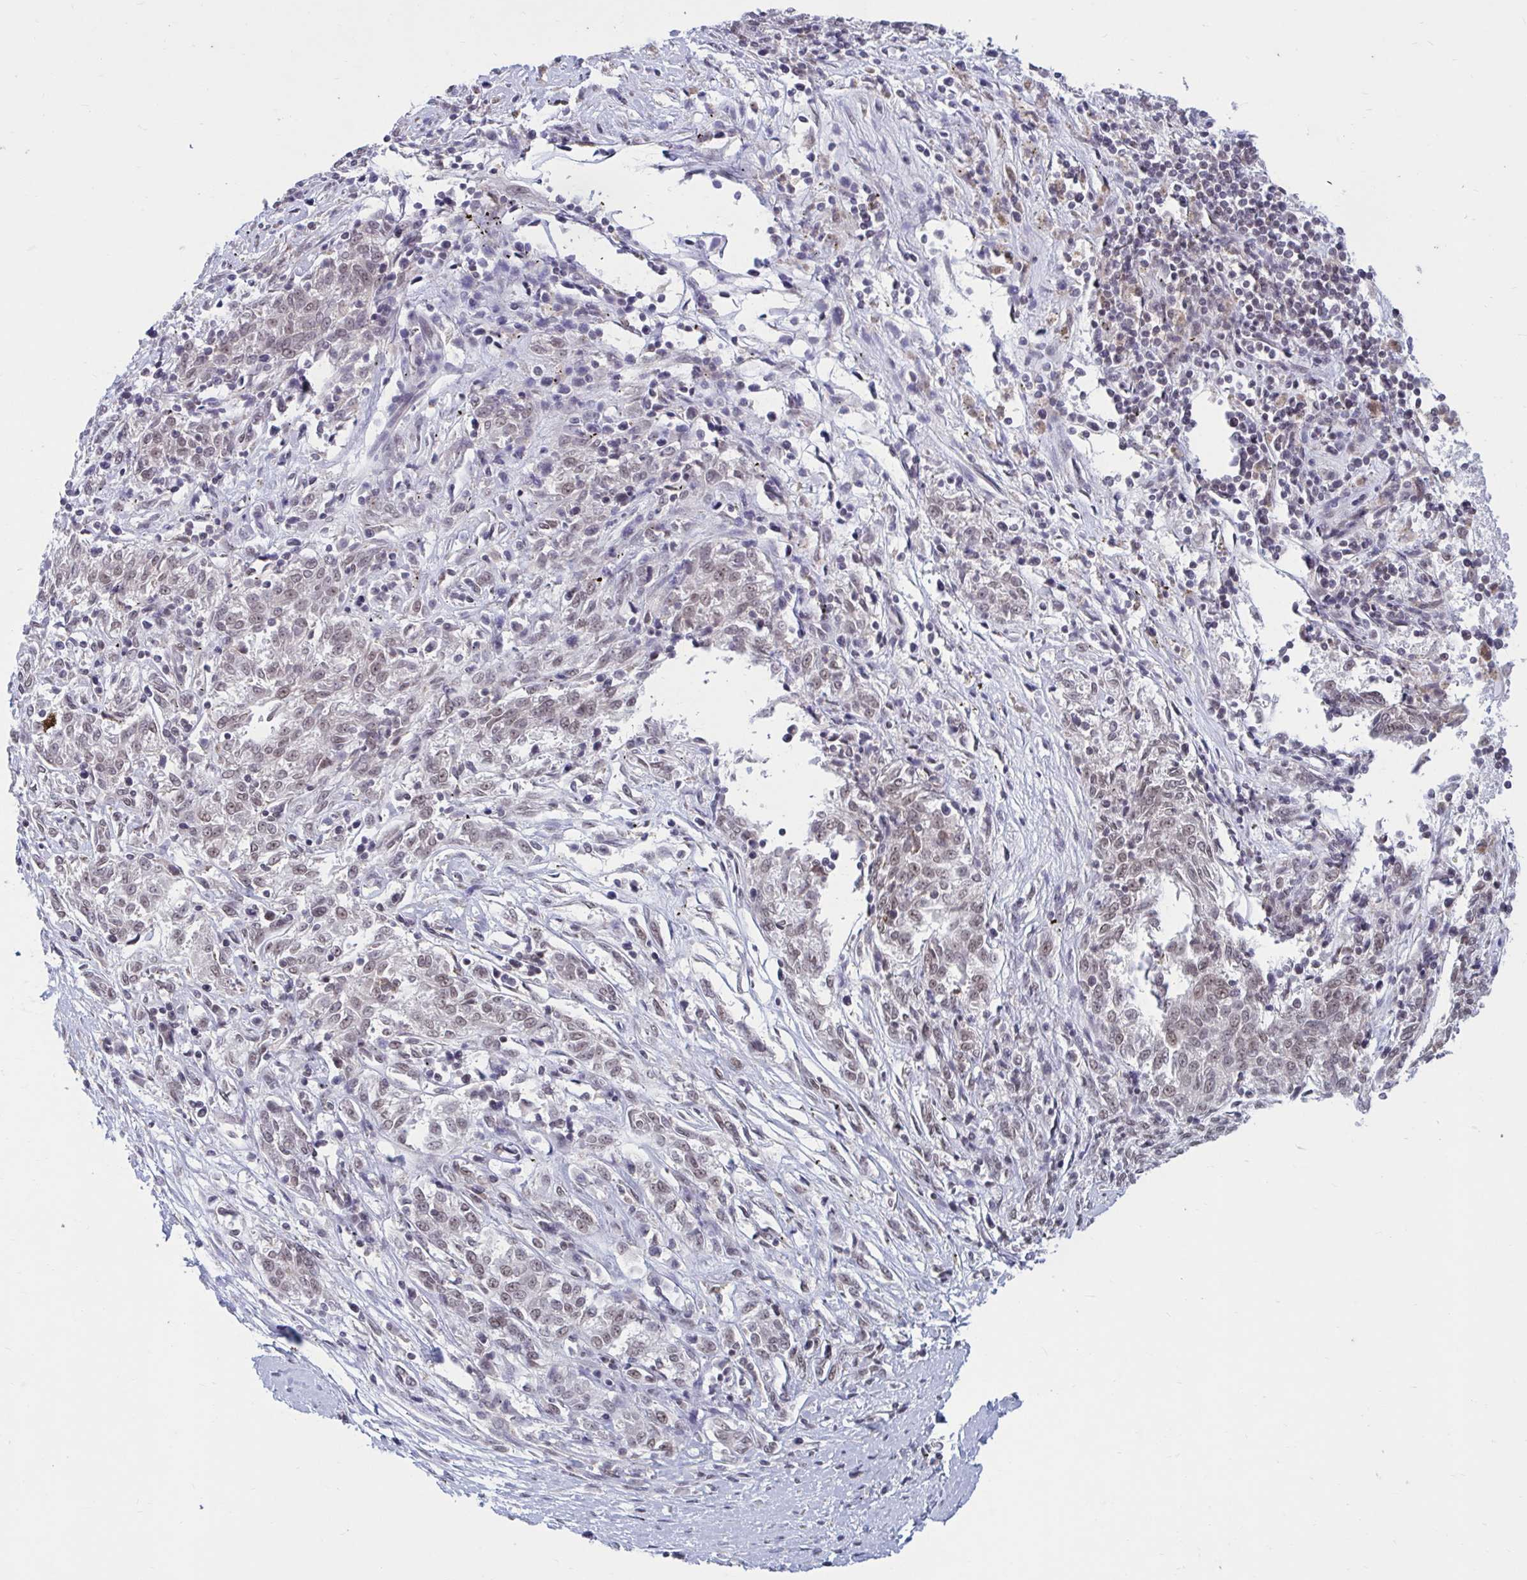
{"staining": {"intensity": "weak", "quantity": "25%-75%", "location": "nuclear"}, "tissue": "melanoma", "cell_type": "Tumor cells", "image_type": "cancer", "snomed": [{"axis": "morphology", "description": "Malignant melanoma, NOS"}, {"axis": "topography", "description": "Skin"}], "caption": "Brown immunohistochemical staining in human malignant melanoma displays weak nuclear positivity in about 25%-75% of tumor cells. Nuclei are stained in blue.", "gene": "PHF10", "patient": {"sex": "female", "age": 72}}